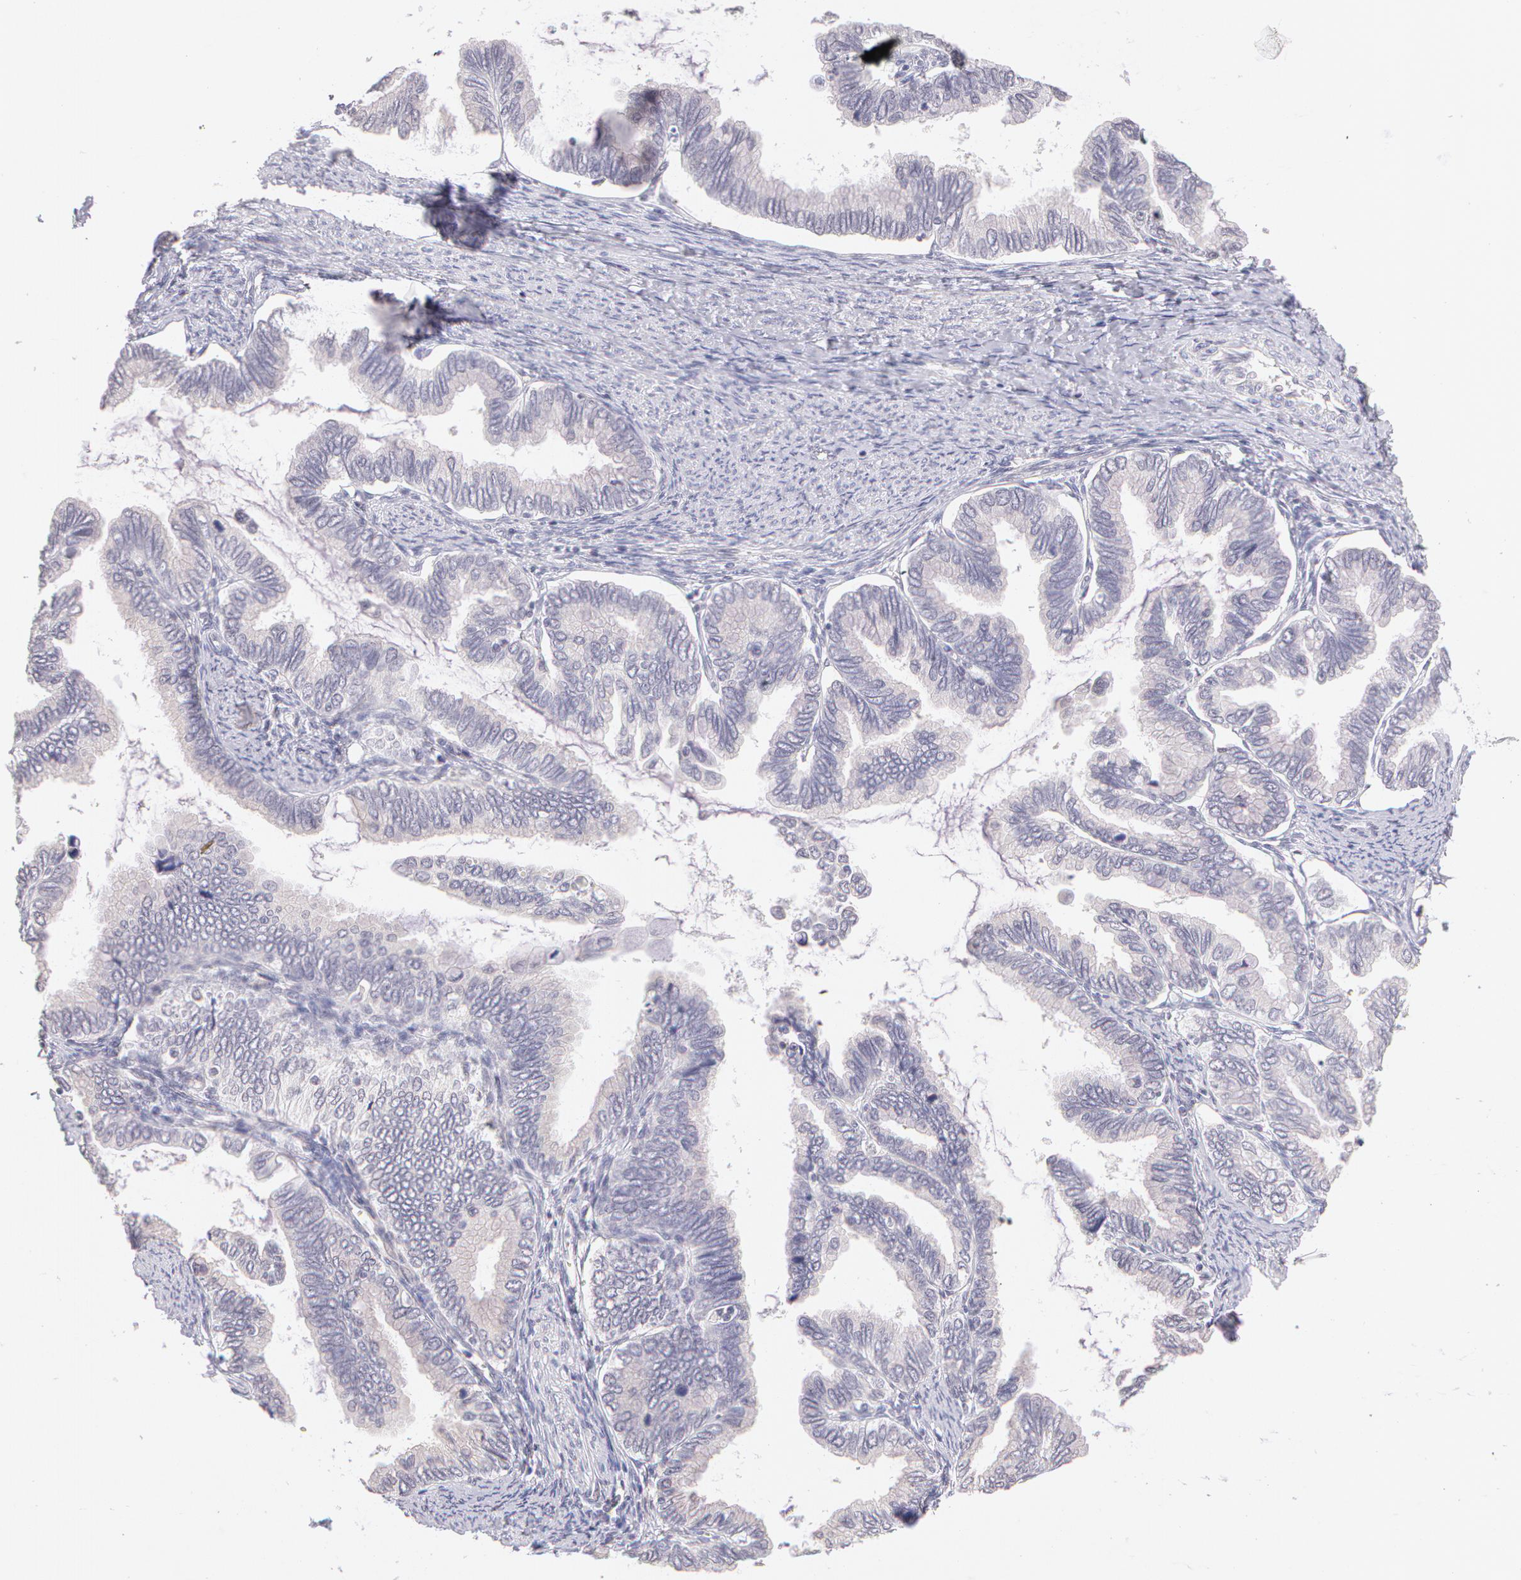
{"staining": {"intensity": "negative", "quantity": "none", "location": "none"}, "tissue": "cervical cancer", "cell_type": "Tumor cells", "image_type": "cancer", "snomed": [{"axis": "morphology", "description": "Adenocarcinoma, NOS"}, {"axis": "topography", "description": "Cervix"}], "caption": "Immunohistochemistry (IHC) photomicrograph of neoplastic tissue: cervical cancer (adenocarcinoma) stained with DAB (3,3'-diaminobenzidine) exhibits no significant protein staining in tumor cells.", "gene": "ZNF597", "patient": {"sex": "female", "age": 49}}